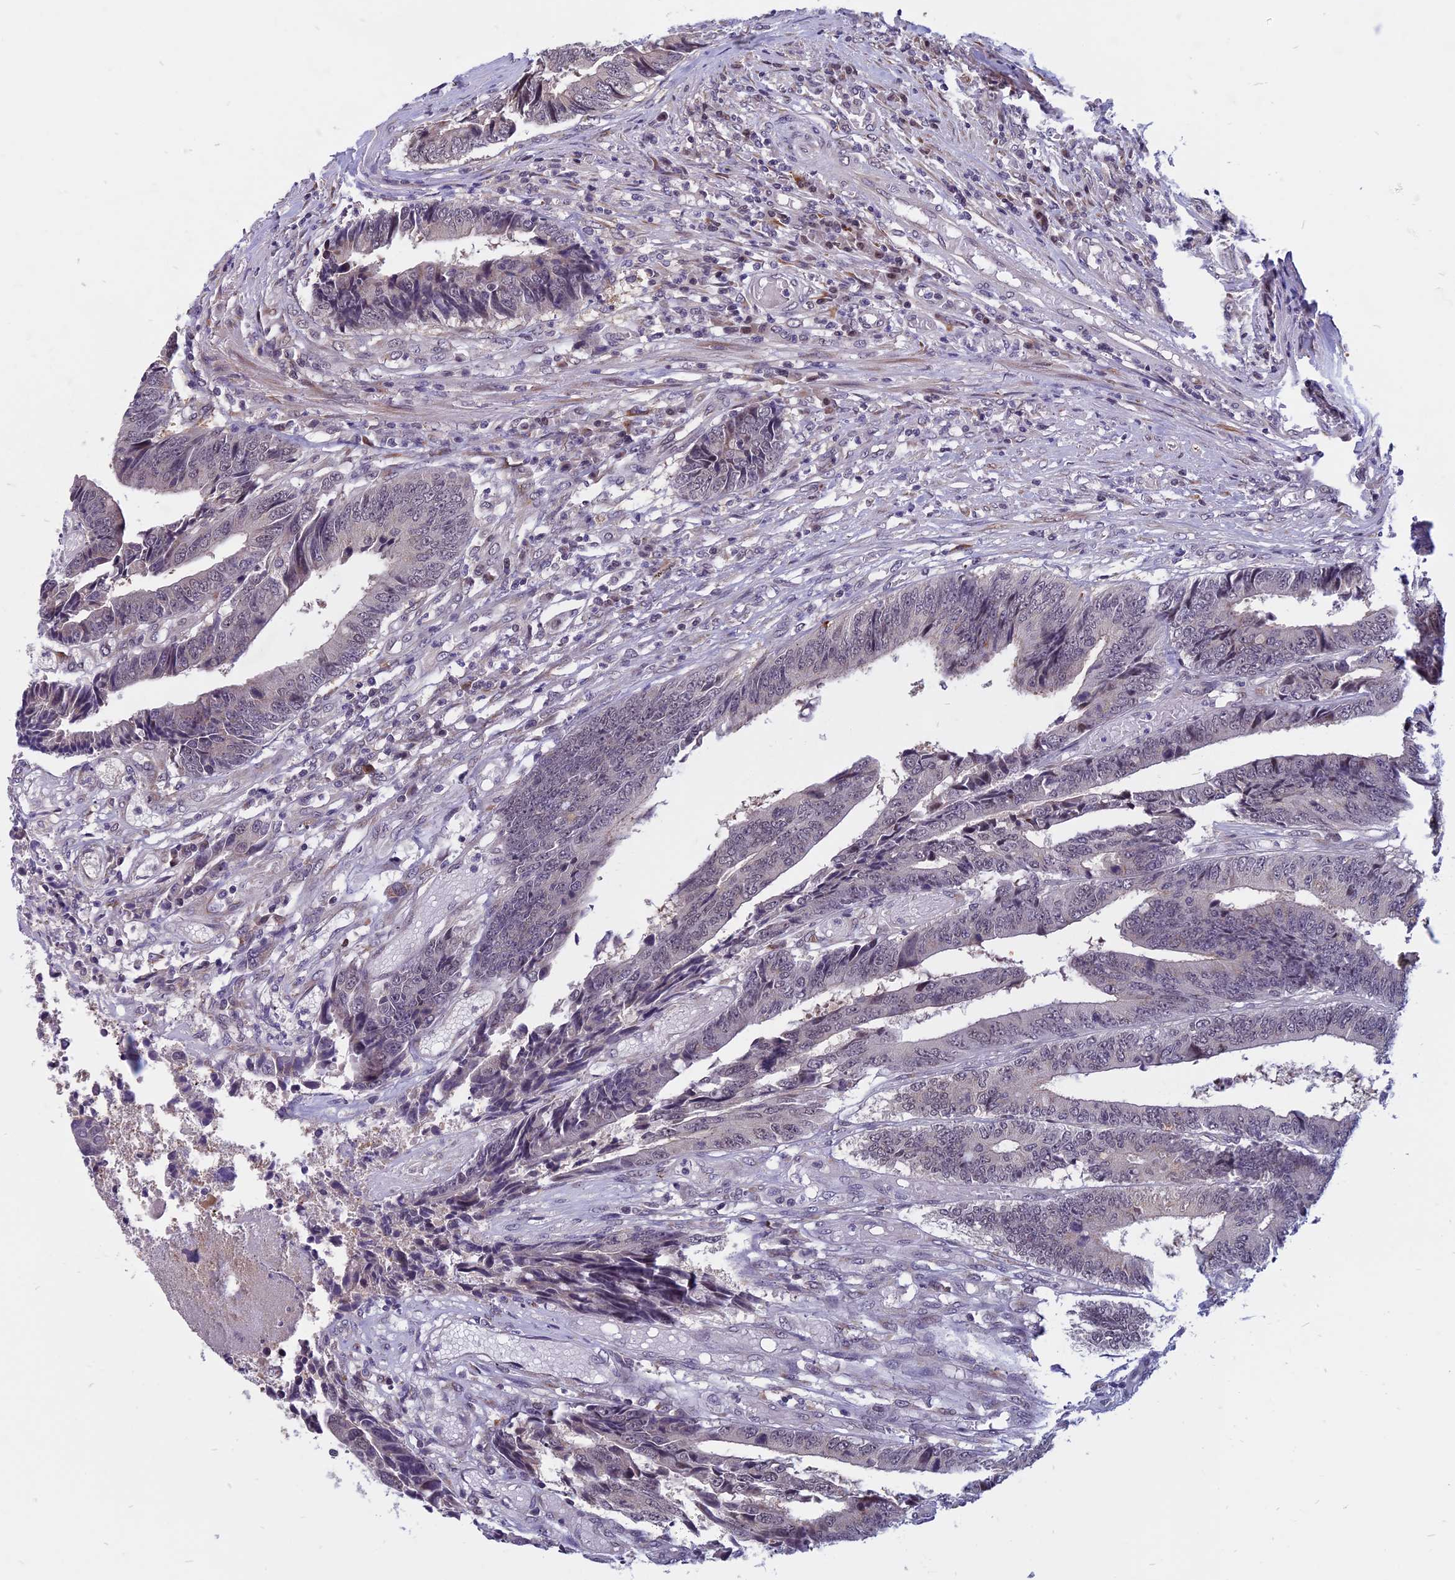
{"staining": {"intensity": "negative", "quantity": "none", "location": "none"}, "tissue": "colorectal cancer", "cell_type": "Tumor cells", "image_type": "cancer", "snomed": [{"axis": "morphology", "description": "Adenocarcinoma, NOS"}, {"axis": "topography", "description": "Rectum"}], "caption": "Adenocarcinoma (colorectal) was stained to show a protein in brown. There is no significant staining in tumor cells.", "gene": "CCDC113", "patient": {"sex": "male", "age": 84}}